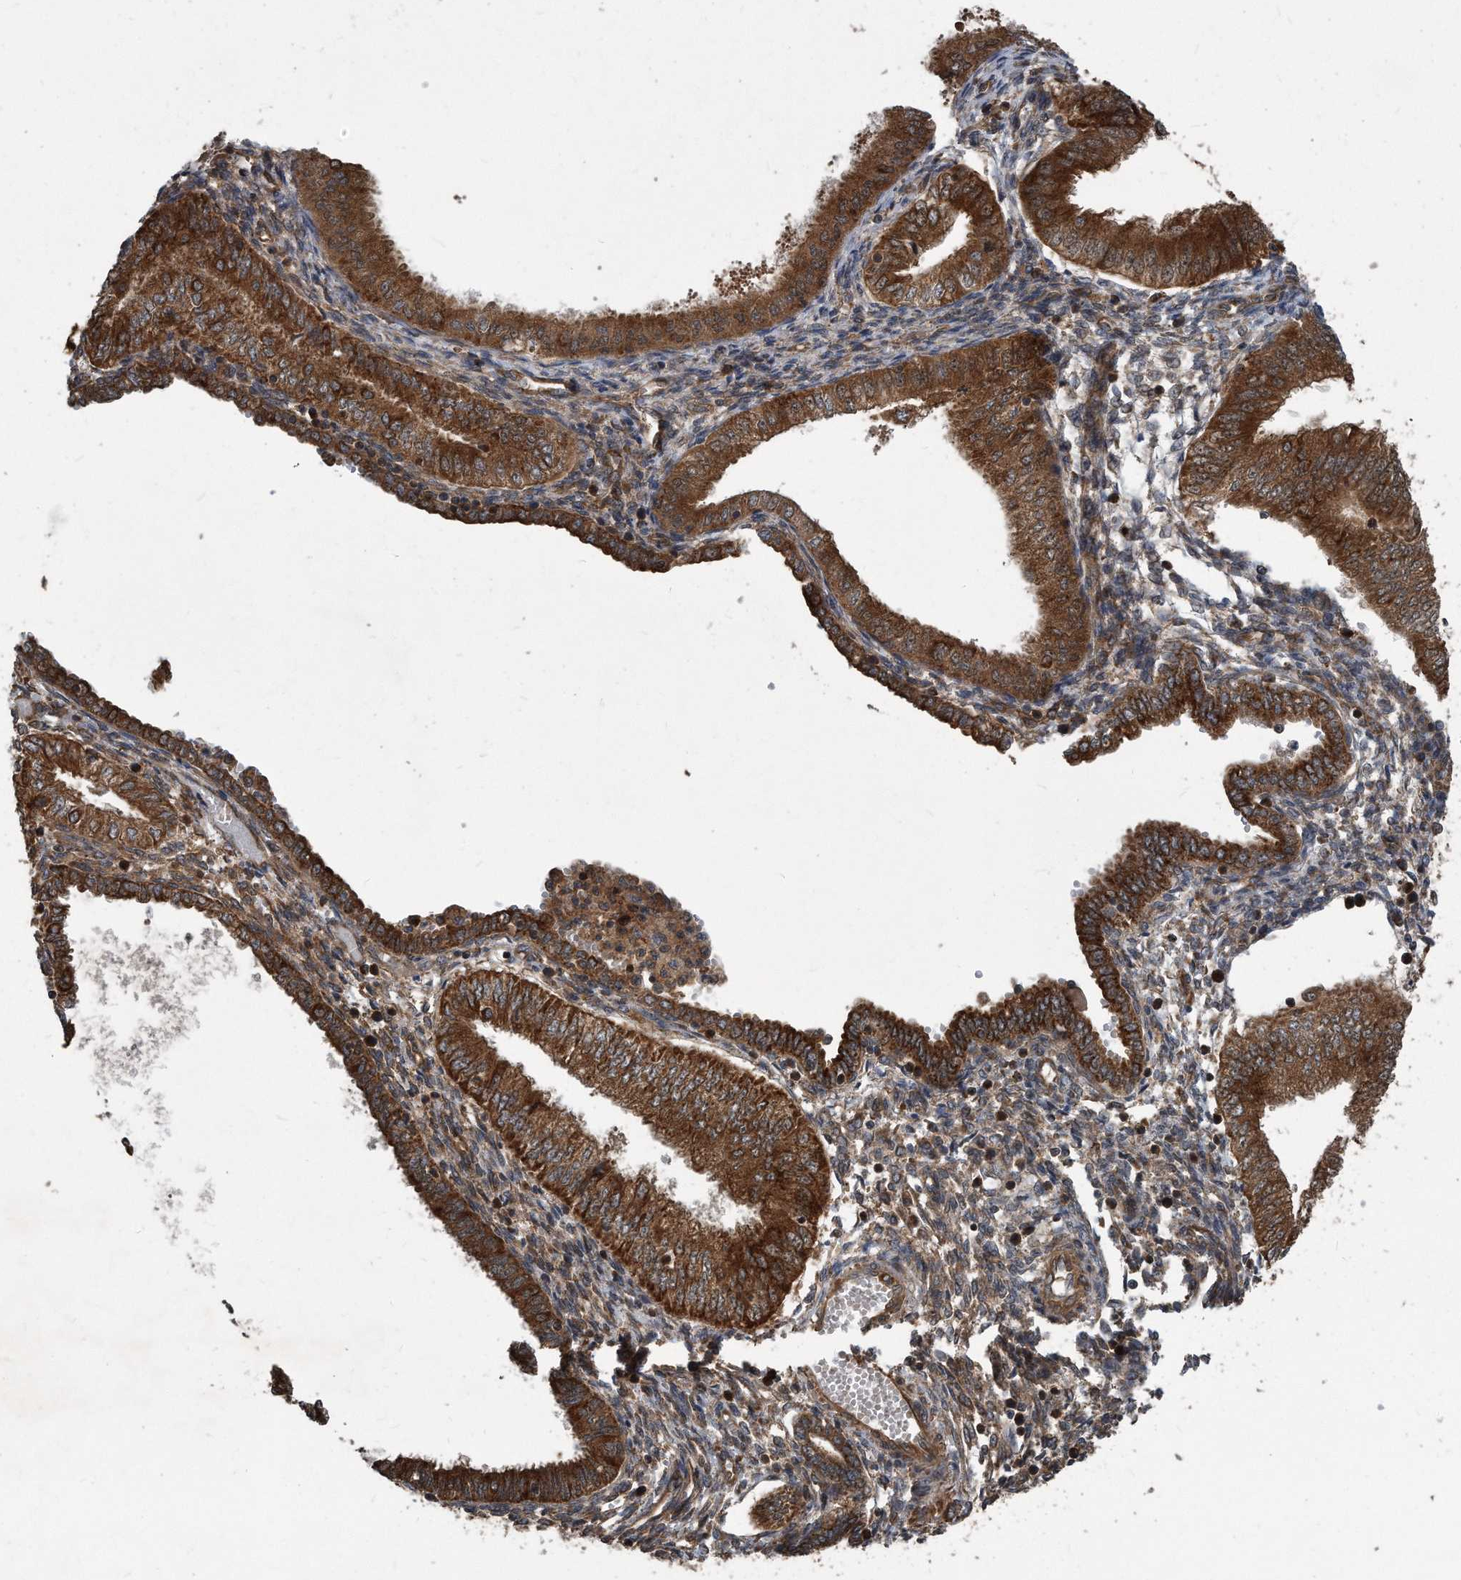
{"staining": {"intensity": "strong", "quantity": ">75%", "location": "cytoplasmic/membranous"}, "tissue": "endometrial cancer", "cell_type": "Tumor cells", "image_type": "cancer", "snomed": [{"axis": "morphology", "description": "Normal tissue, NOS"}, {"axis": "morphology", "description": "Adenocarcinoma, NOS"}, {"axis": "topography", "description": "Endometrium"}], "caption": "Brown immunohistochemical staining in endometrial cancer reveals strong cytoplasmic/membranous positivity in approximately >75% of tumor cells.", "gene": "FAM136A", "patient": {"sex": "female", "age": 53}}